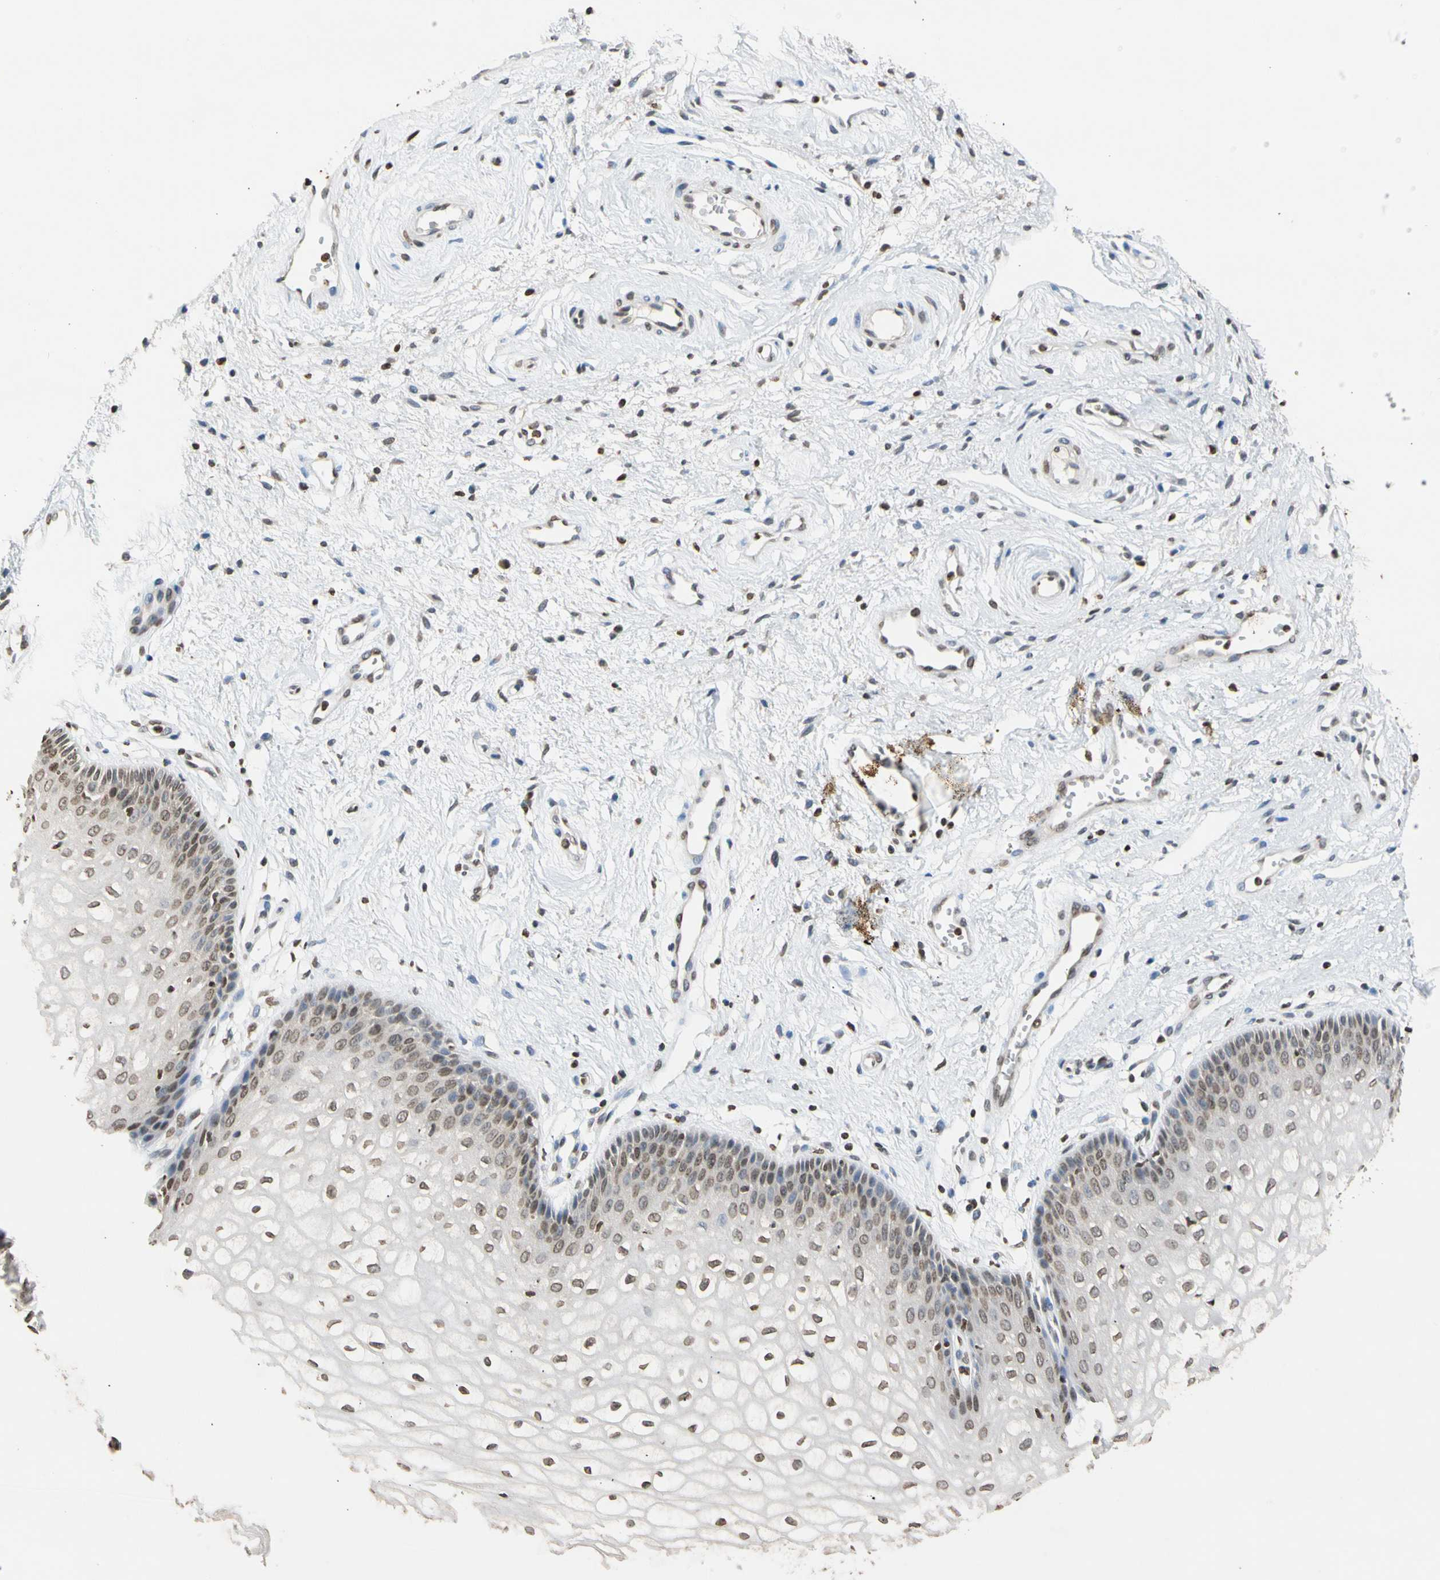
{"staining": {"intensity": "weak", "quantity": "25%-75%", "location": "cytoplasmic/membranous,nuclear"}, "tissue": "vagina", "cell_type": "Squamous epithelial cells", "image_type": "normal", "snomed": [{"axis": "morphology", "description": "Normal tissue, NOS"}, {"axis": "topography", "description": "Vagina"}], "caption": "IHC (DAB (3,3'-diaminobenzidine)) staining of unremarkable vagina shows weak cytoplasmic/membranous,nuclear protein positivity in approximately 25%-75% of squamous epithelial cells.", "gene": "GPX4", "patient": {"sex": "female", "age": 34}}